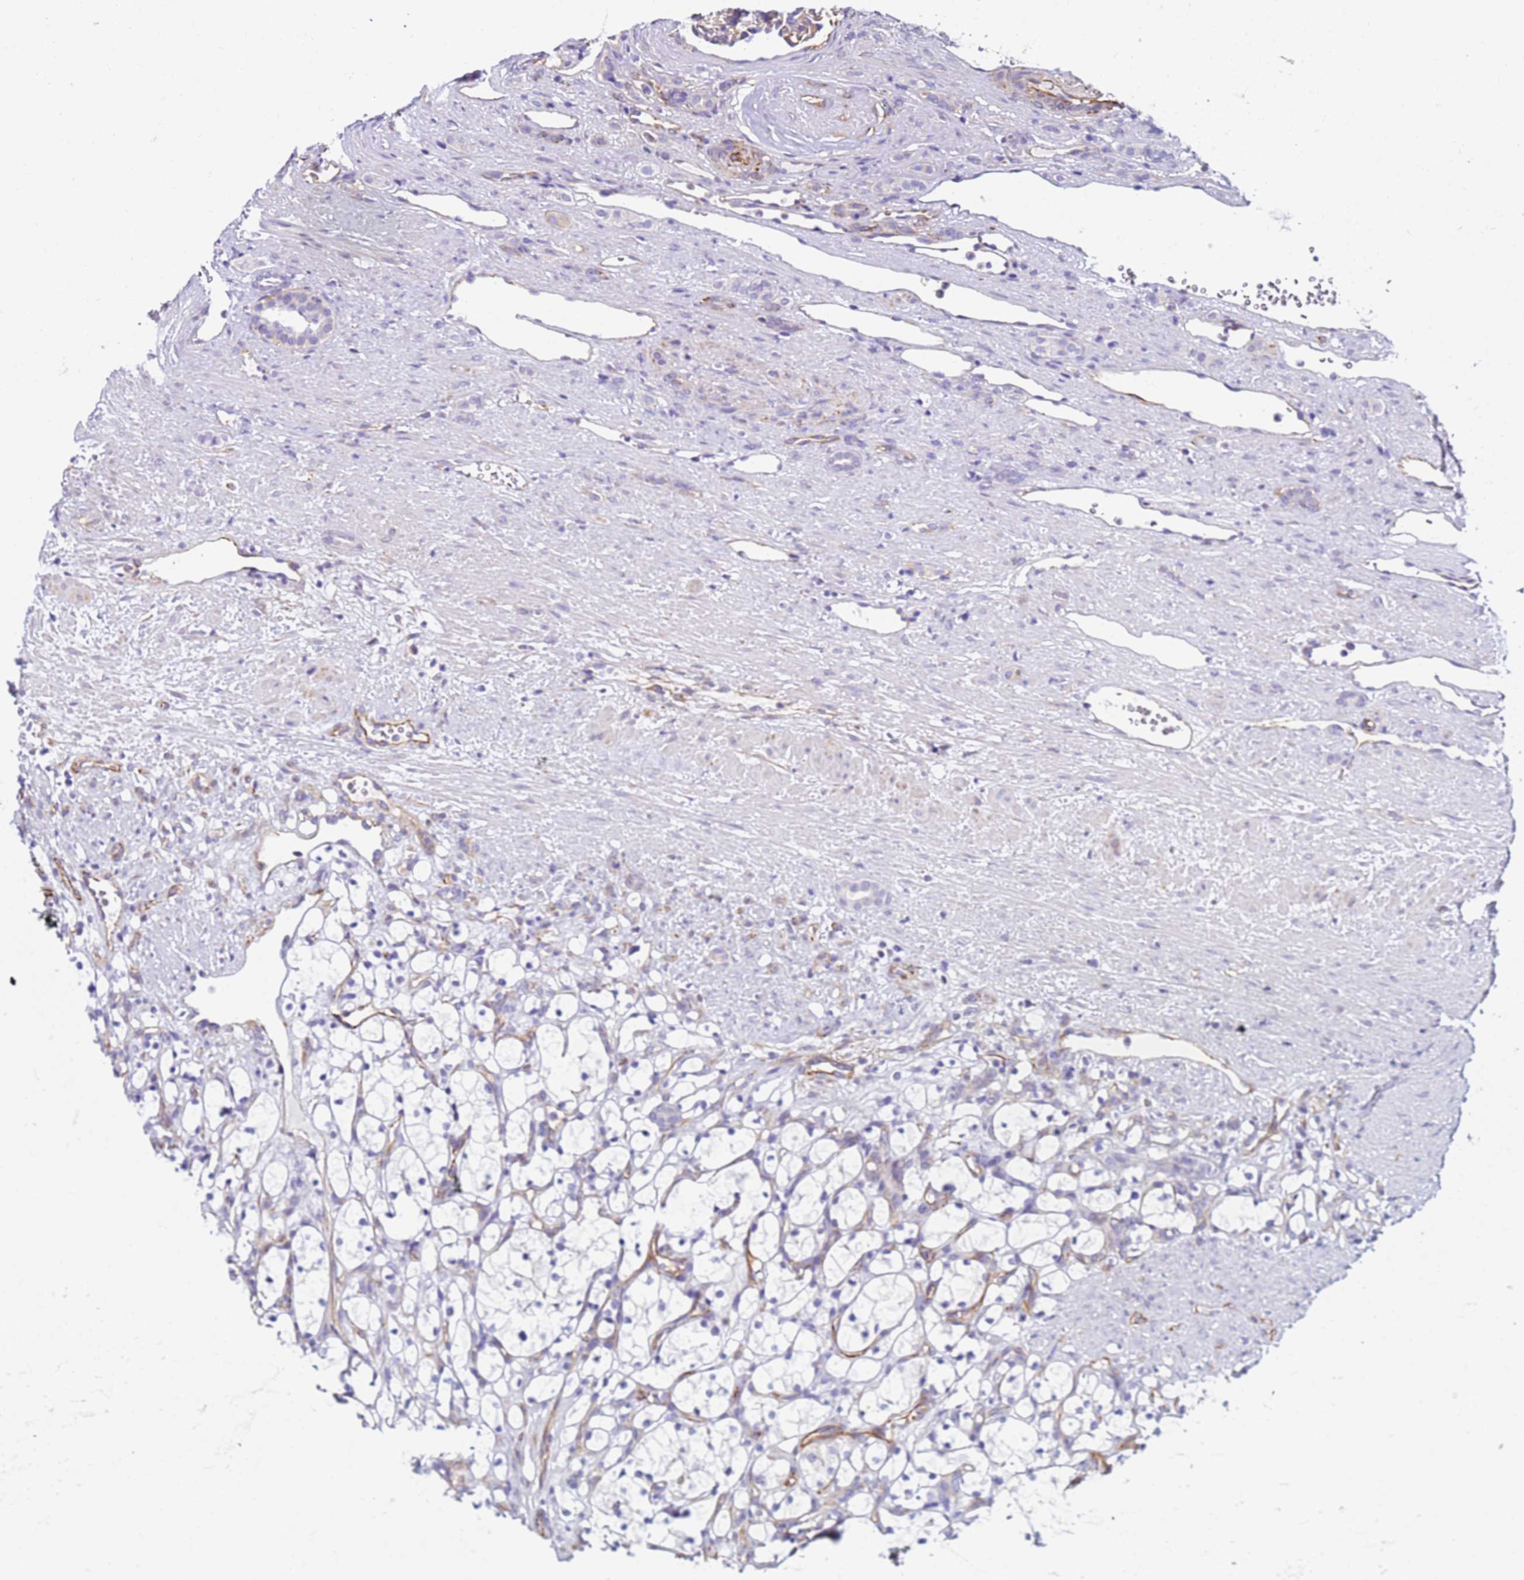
{"staining": {"intensity": "negative", "quantity": "none", "location": "none"}, "tissue": "renal cancer", "cell_type": "Tumor cells", "image_type": "cancer", "snomed": [{"axis": "morphology", "description": "Adenocarcinoma, NOS"}, {"axis": "topography", "description": "Kidney"}], "caption": "This is an immunohistochemistry photomicrograph of human renal adenocarcinoma. There is no expression in tumor cells.", "gene": "UBXN2B", "patient": {"sex": "female", "age": 69}}